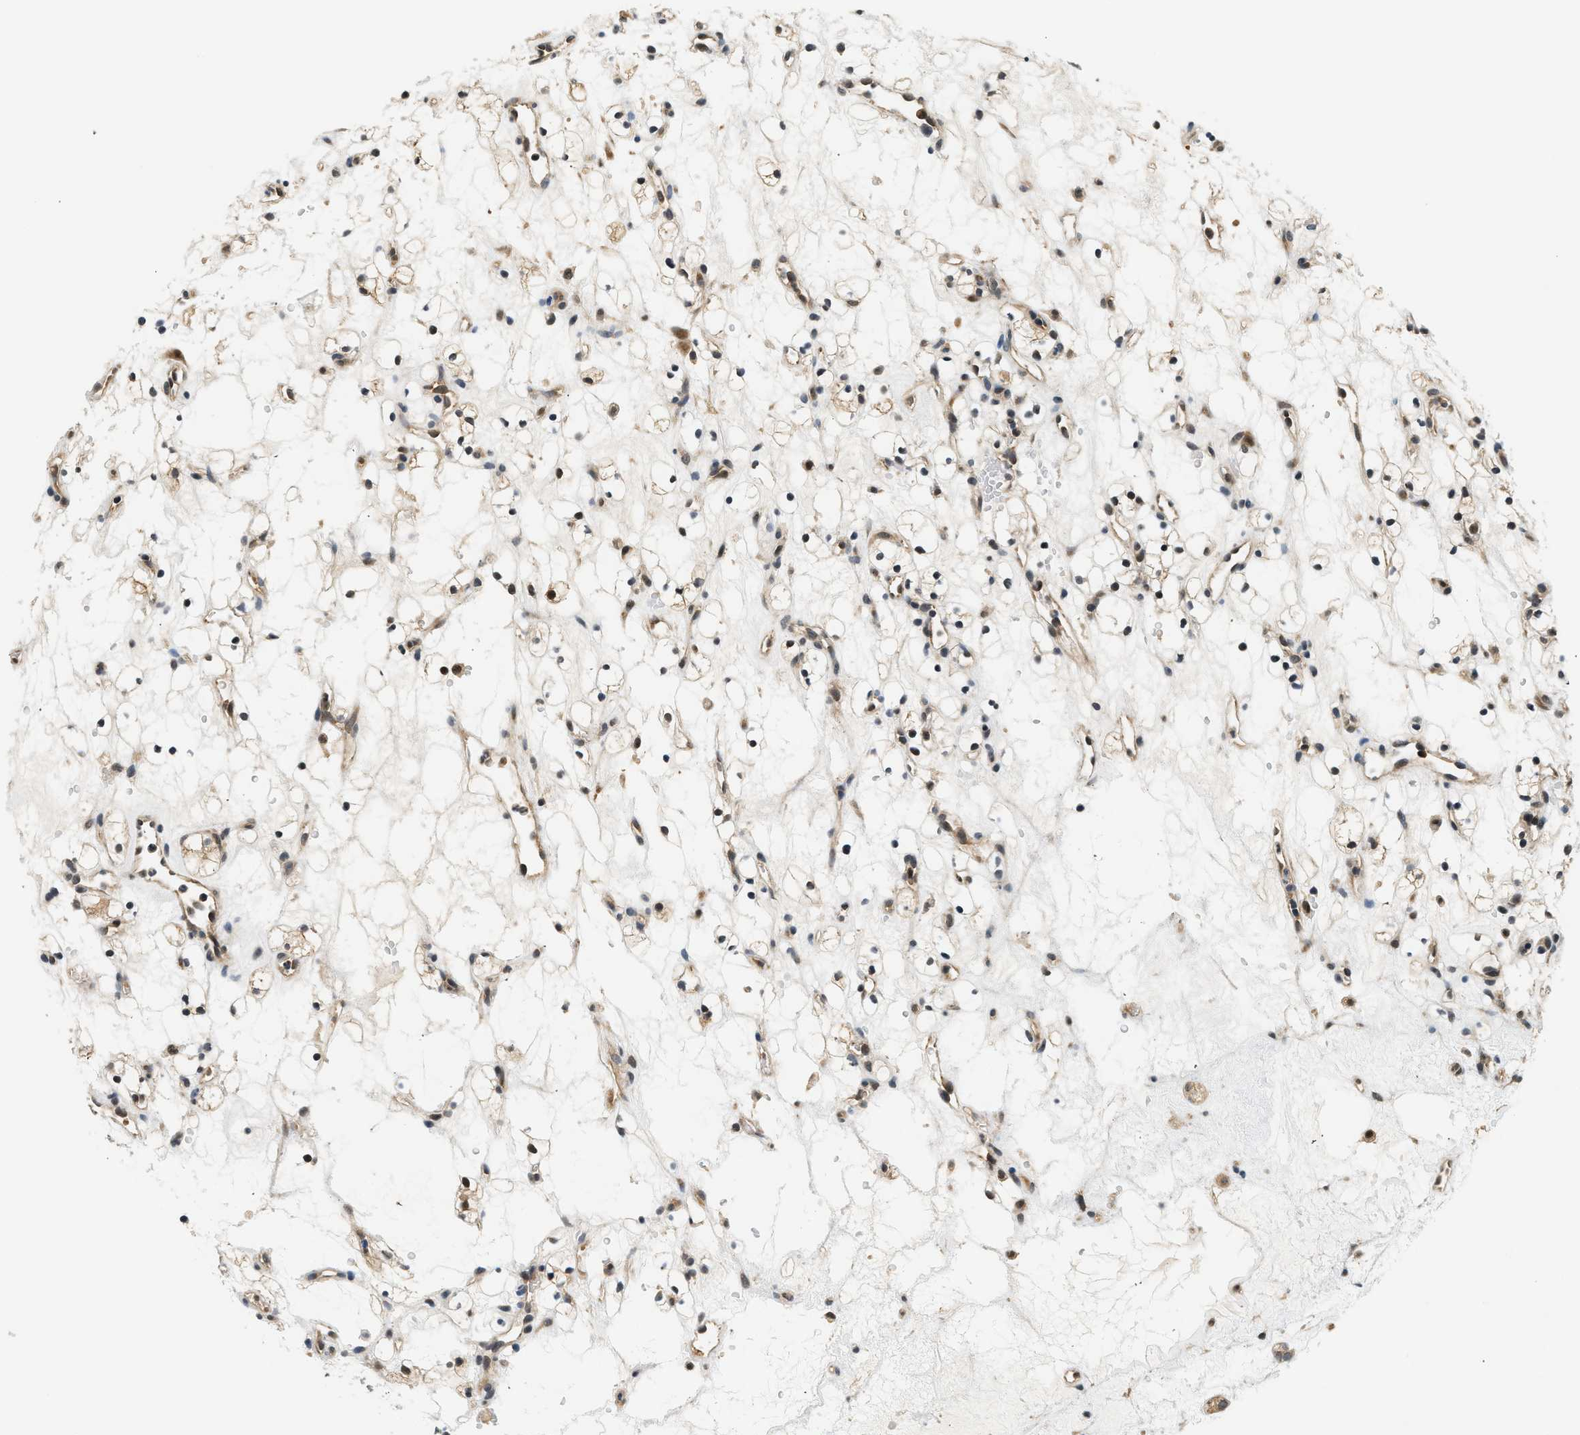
{"staining": {"intensity": "moderate", "quantity": "25%-75%", "location": "nuclear"}, "tissue": "renal cancer", "cell_type": "Tumor cells", "image_type": "cancer", "snomed": [{"axis": "morphology", "description": "Adenocarcinoma, NOS"}, {"axis": "topography", "description": "Kidney"}], "caption": "Tumor cells demonstrate moderate nuclear staining in approximately 25%-75% of cells in adenocarcinoma (renal). (Brightfield microscopy of DAB IHC at high magnification).", "gene": "PSMD3", "patient": {"sex": "female", "age": 60}}